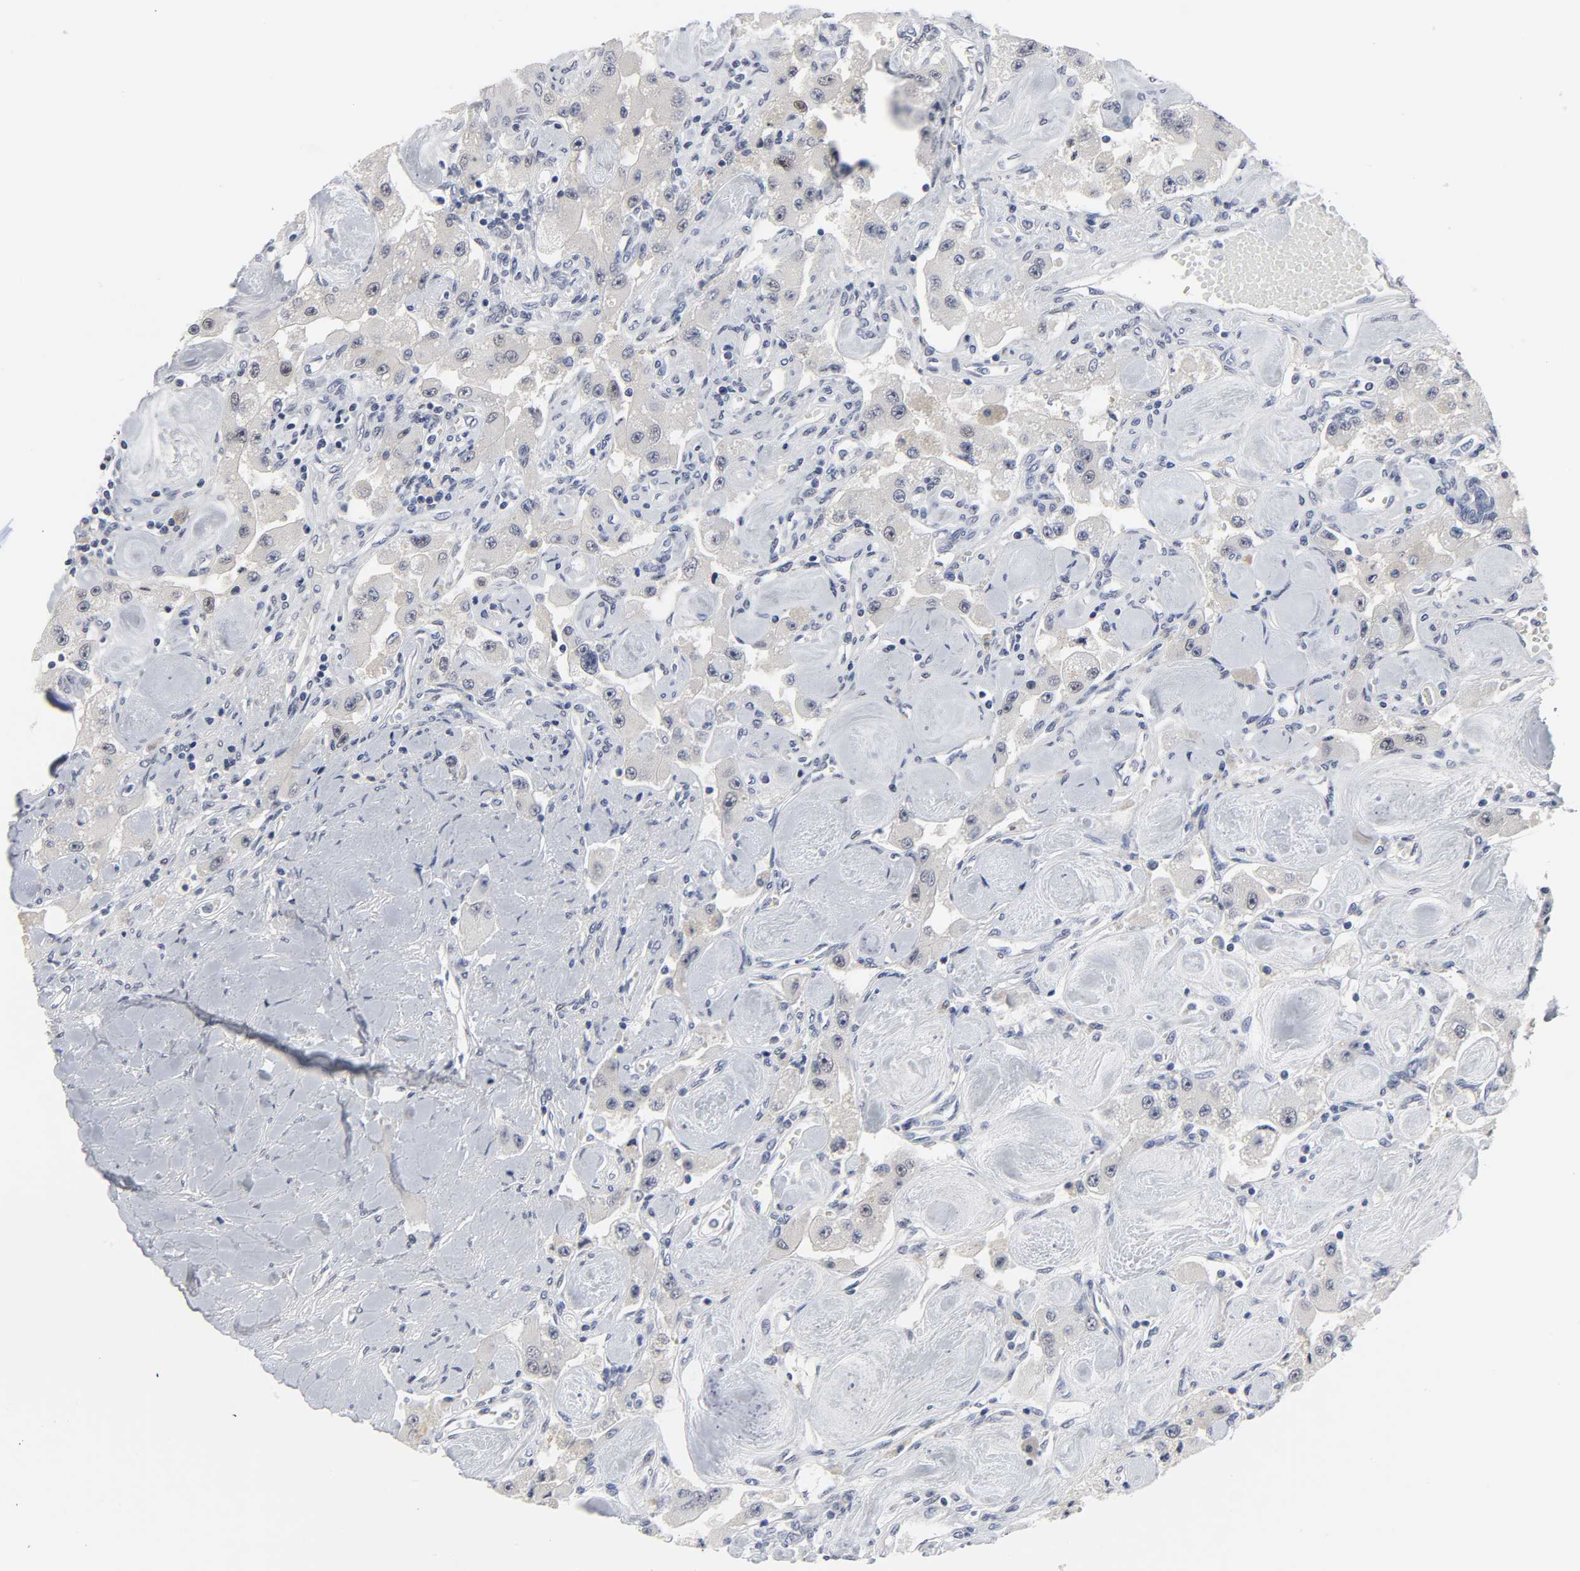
{"staining": {"intensity": "negative", "quantity": "none", "location": "none"}, "tissue": "carcinoid", "cell_type": "Tumor cells", "image_type": "cancer", "snomed": [{"axis": "morphology", "description": "Carcinoid, malignant, NOS"}, {"axis": "topography", "description": "Pancreas"}], "caption": "IHC of human carcinoid (malignant) reveals no positivity in tumor cells.", "gene": "SALL2", "patient": {"sex": "male", "age": 41}}